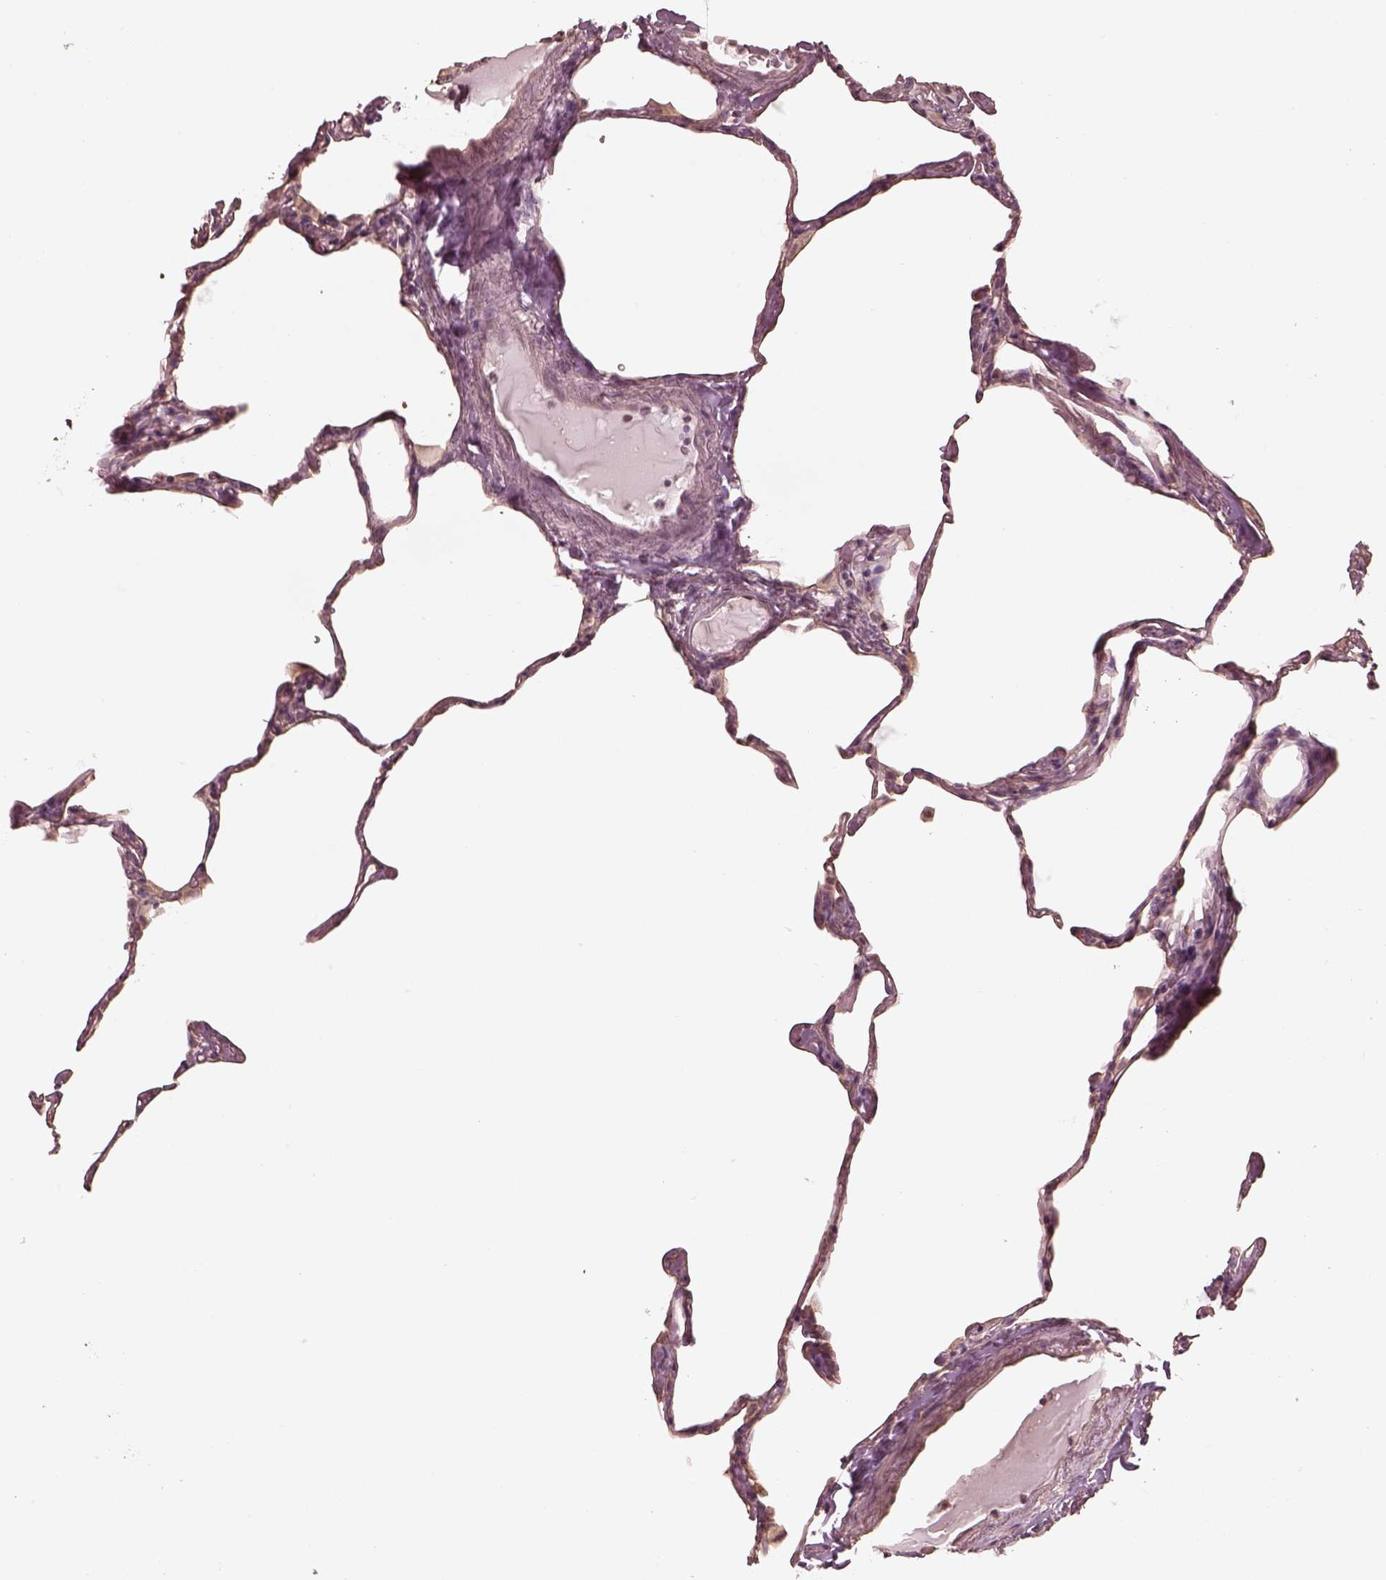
{"staining": {"intensity": "moderate", "quantity": "25%-75%", "location": "cytoplasmic/membranous"}, "tissue": "lung", "cell_type": "Alveolar cells", "image_type": "normal", "snomed": [{"axis": "morphology", "description": "Normal tissue, NOS"}, {"axis": "topography", "description": "Lung"}], "caption": "Protein staining displays moderate cytoplasmic/membranous expression in about 25%-75% of alveolar cells in benign lung.", "gene": "KIF5C", "patient": {"sex": "male", "age": 65}}